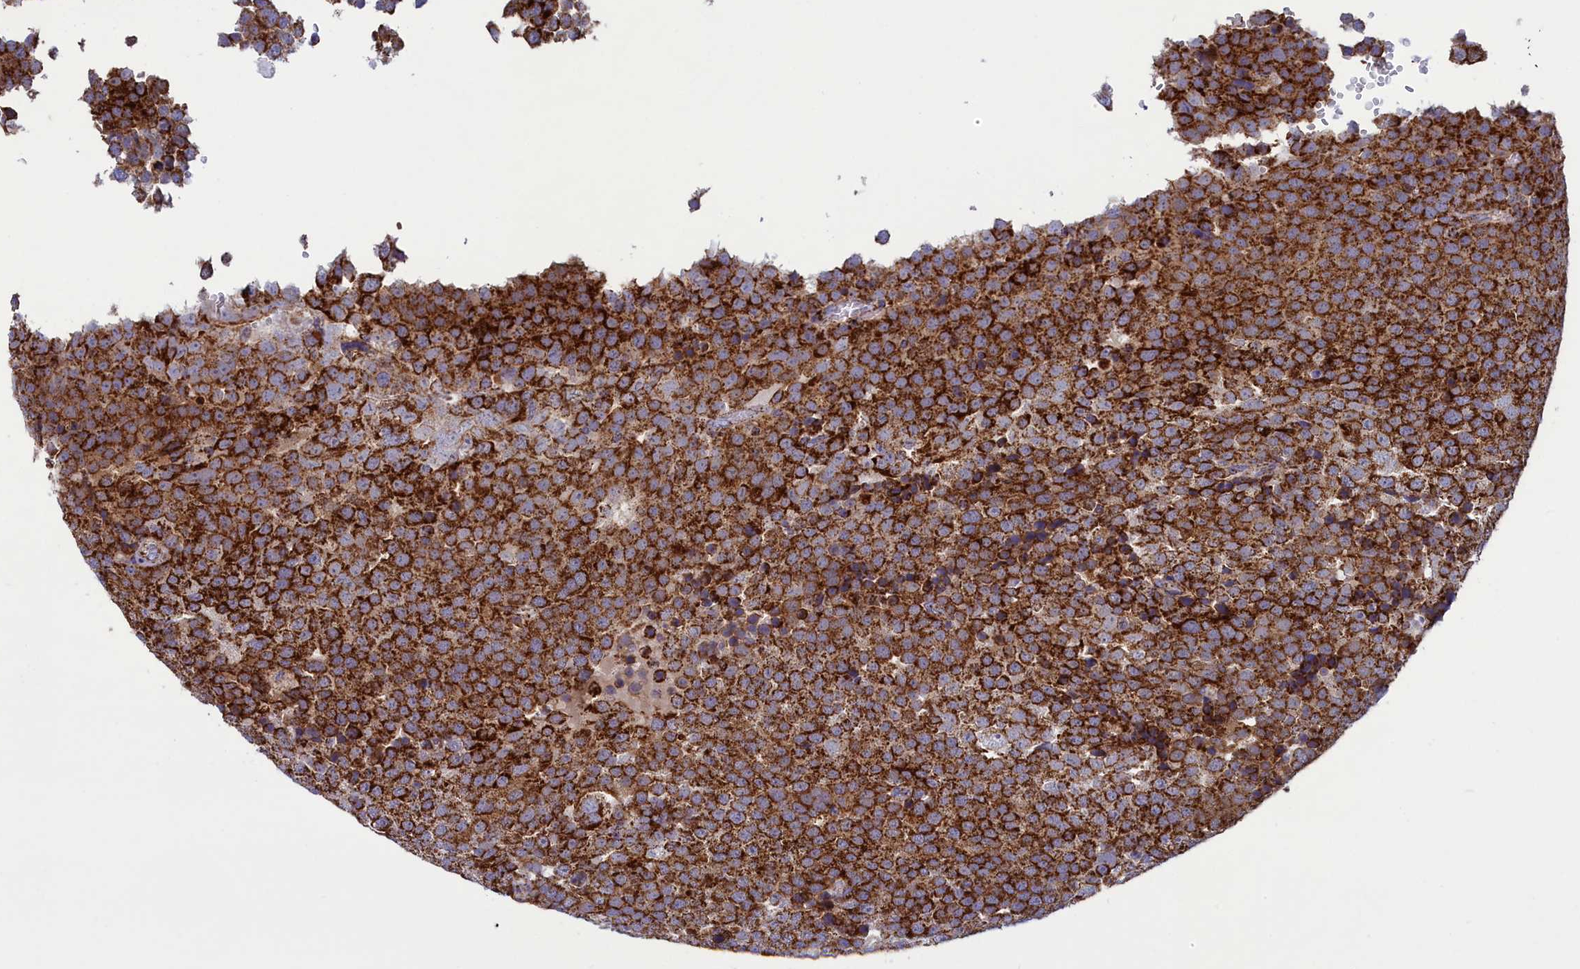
{"staining": {"intensity": "strong", "quantity": ">75%", "location": "cytoplasmic/membranous"}, "tissue": "testis cancer", "cell_type": "Tumor cells", "image_type": "cancer", "snomed": [{"axis": "morphology", "description": "Seminoma, NOS"}, {"axis": "topography", "description": "Testis"}], "caption": "A brown stain labels strong cytoplasmic/membranous staining of a protein in human testis cancer tumor cells.", "gene": "ISOC2", "patient": {"sex": "male", "age": 71}}